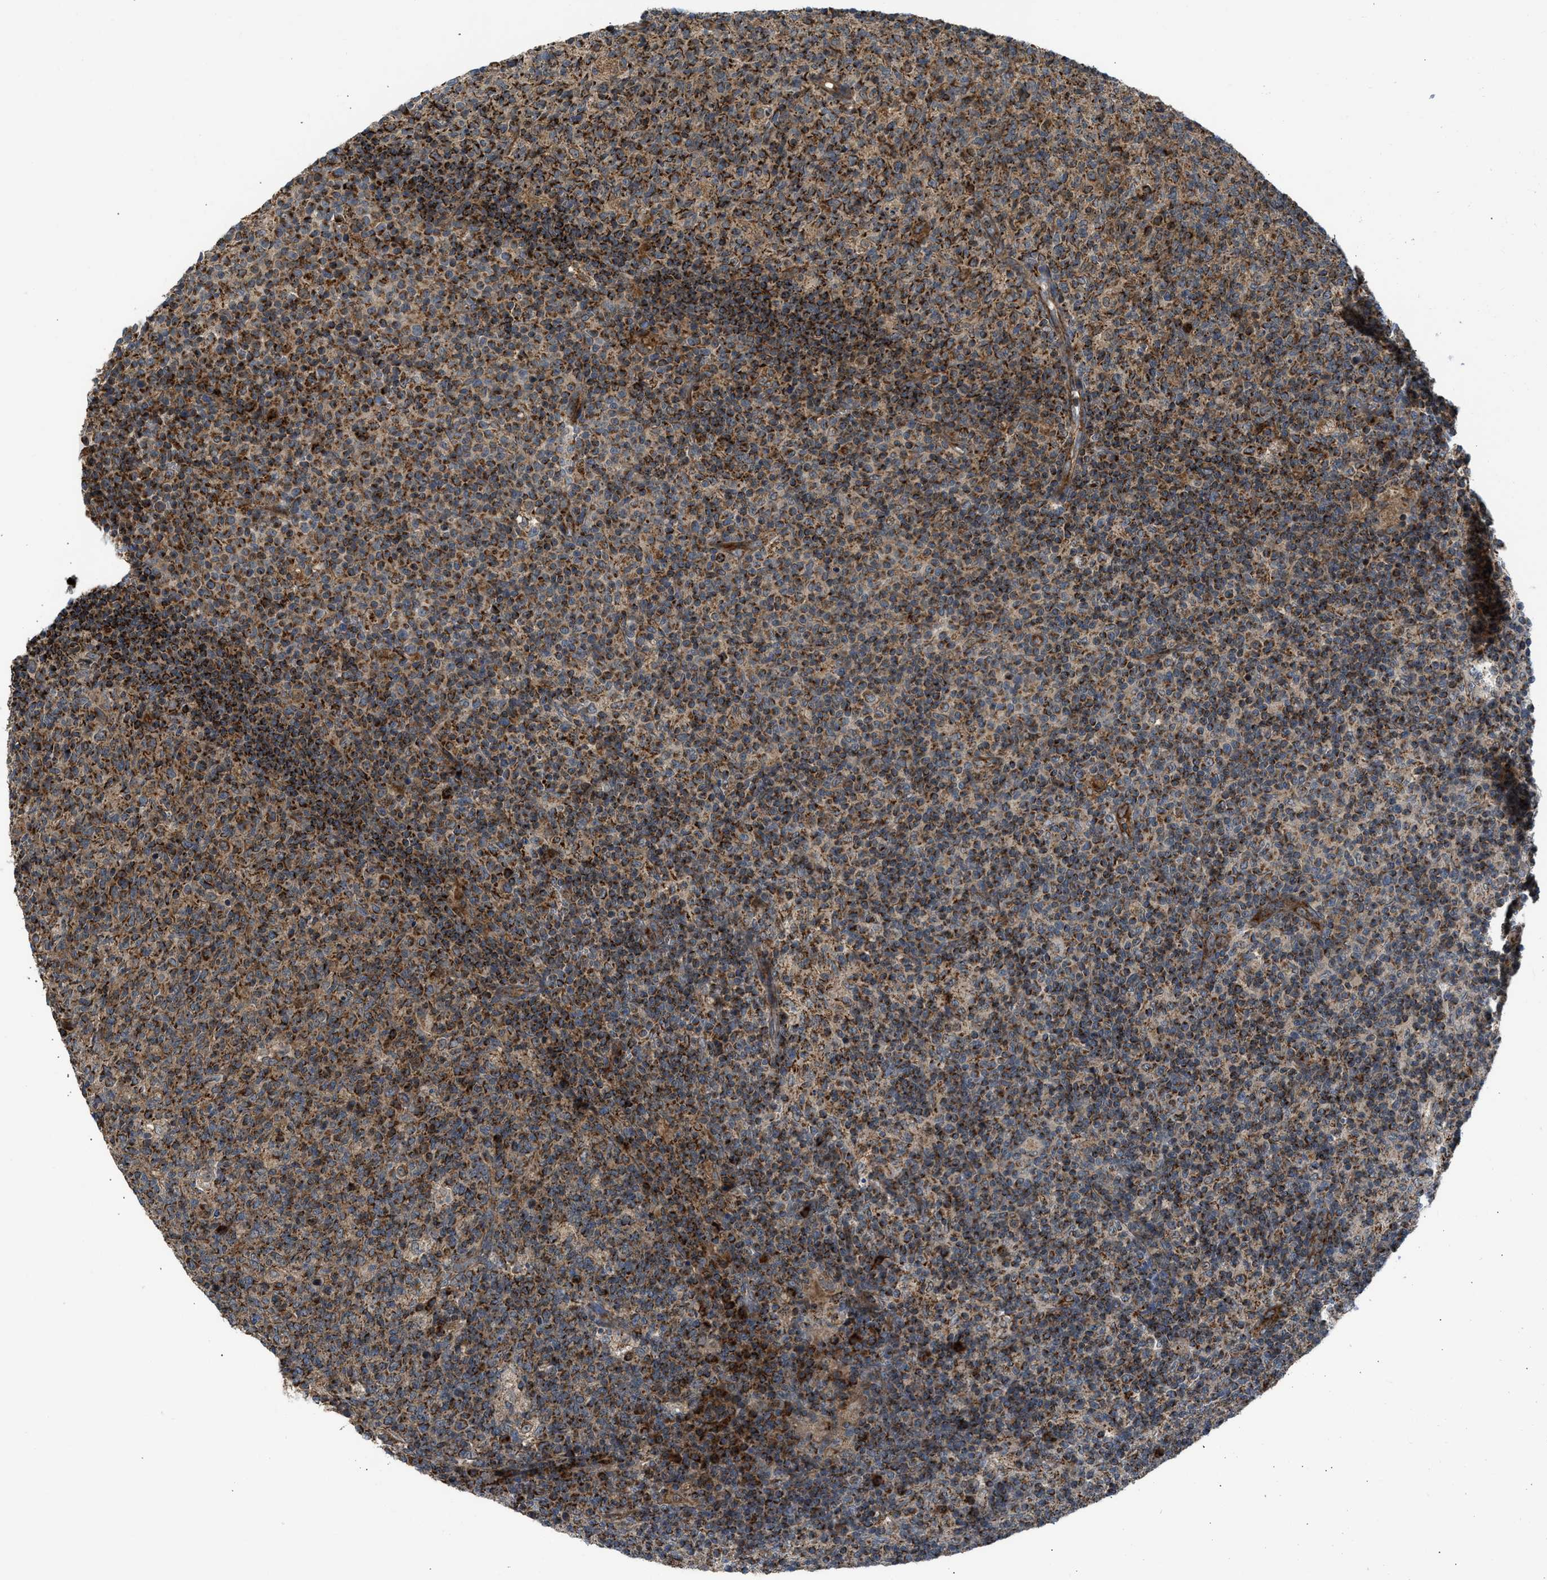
{"staining": {"intensity": "strong", "quantity": "25%-75%", "location": "cytoplasmic/membranous"}, "tissue": "lymph node", "cell_type": "Non-germinal center cells", "image_type": "normal", "snomed": [{"axis": "morphology", "description": "Normal tissue, NOS"}, {"axis": "morphology", "description": "Inflammation, NOS"}, {"axis": "topography", "description": "Lymph node"}], "caption": "Lymph node stained with IHC reveals strong cytoplasmic/membranous staining in about 25%-75% of non-germinal center cells.", "gene": "SESN2", "patient": {"sex": "male", "age": 55}}